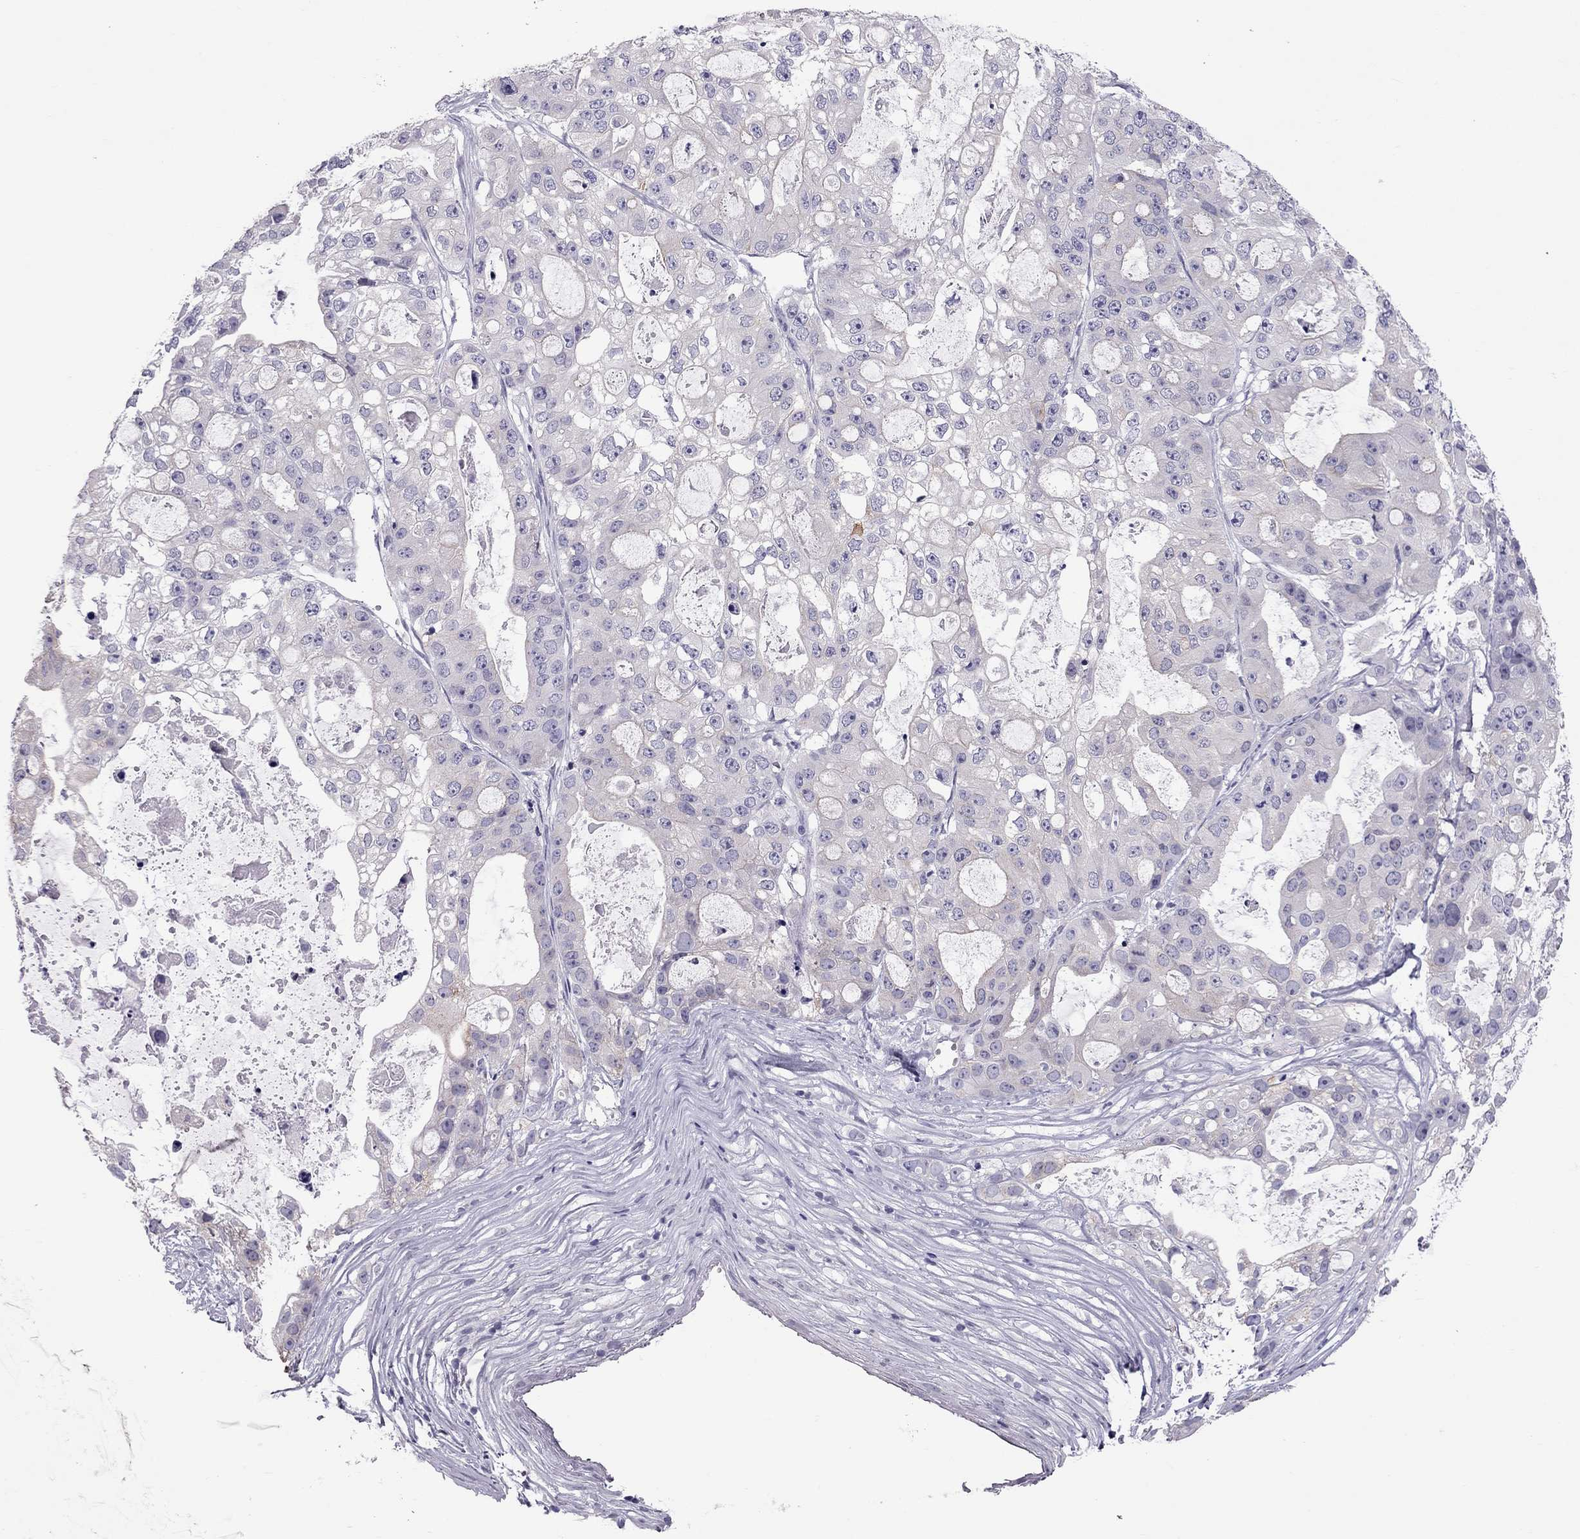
{"staining": {"intensity": "weak", "quantity": "<25%", "location": "cytoplasmic/membranous"}, "tissue": "ovarian cancer", "cell_type": "Tumor cells", "image_type": "cancer", "snomed": [{"axis": "morphology", "description": "Cystadenocarcinoma, serous, NOS"}, {"axis": "topography", "description": "Ovary"}], "caption": "Immunohistochemistry of human ovarian cancer (serous cystadenocarcinoma) reveals no expression in tumor cells. The staining is performed using DAB brown chromogen with nuclei counter-stained in using hematoxylin.", "gene": "TEX14", "patient": {"sex": "female", "age": 56}}